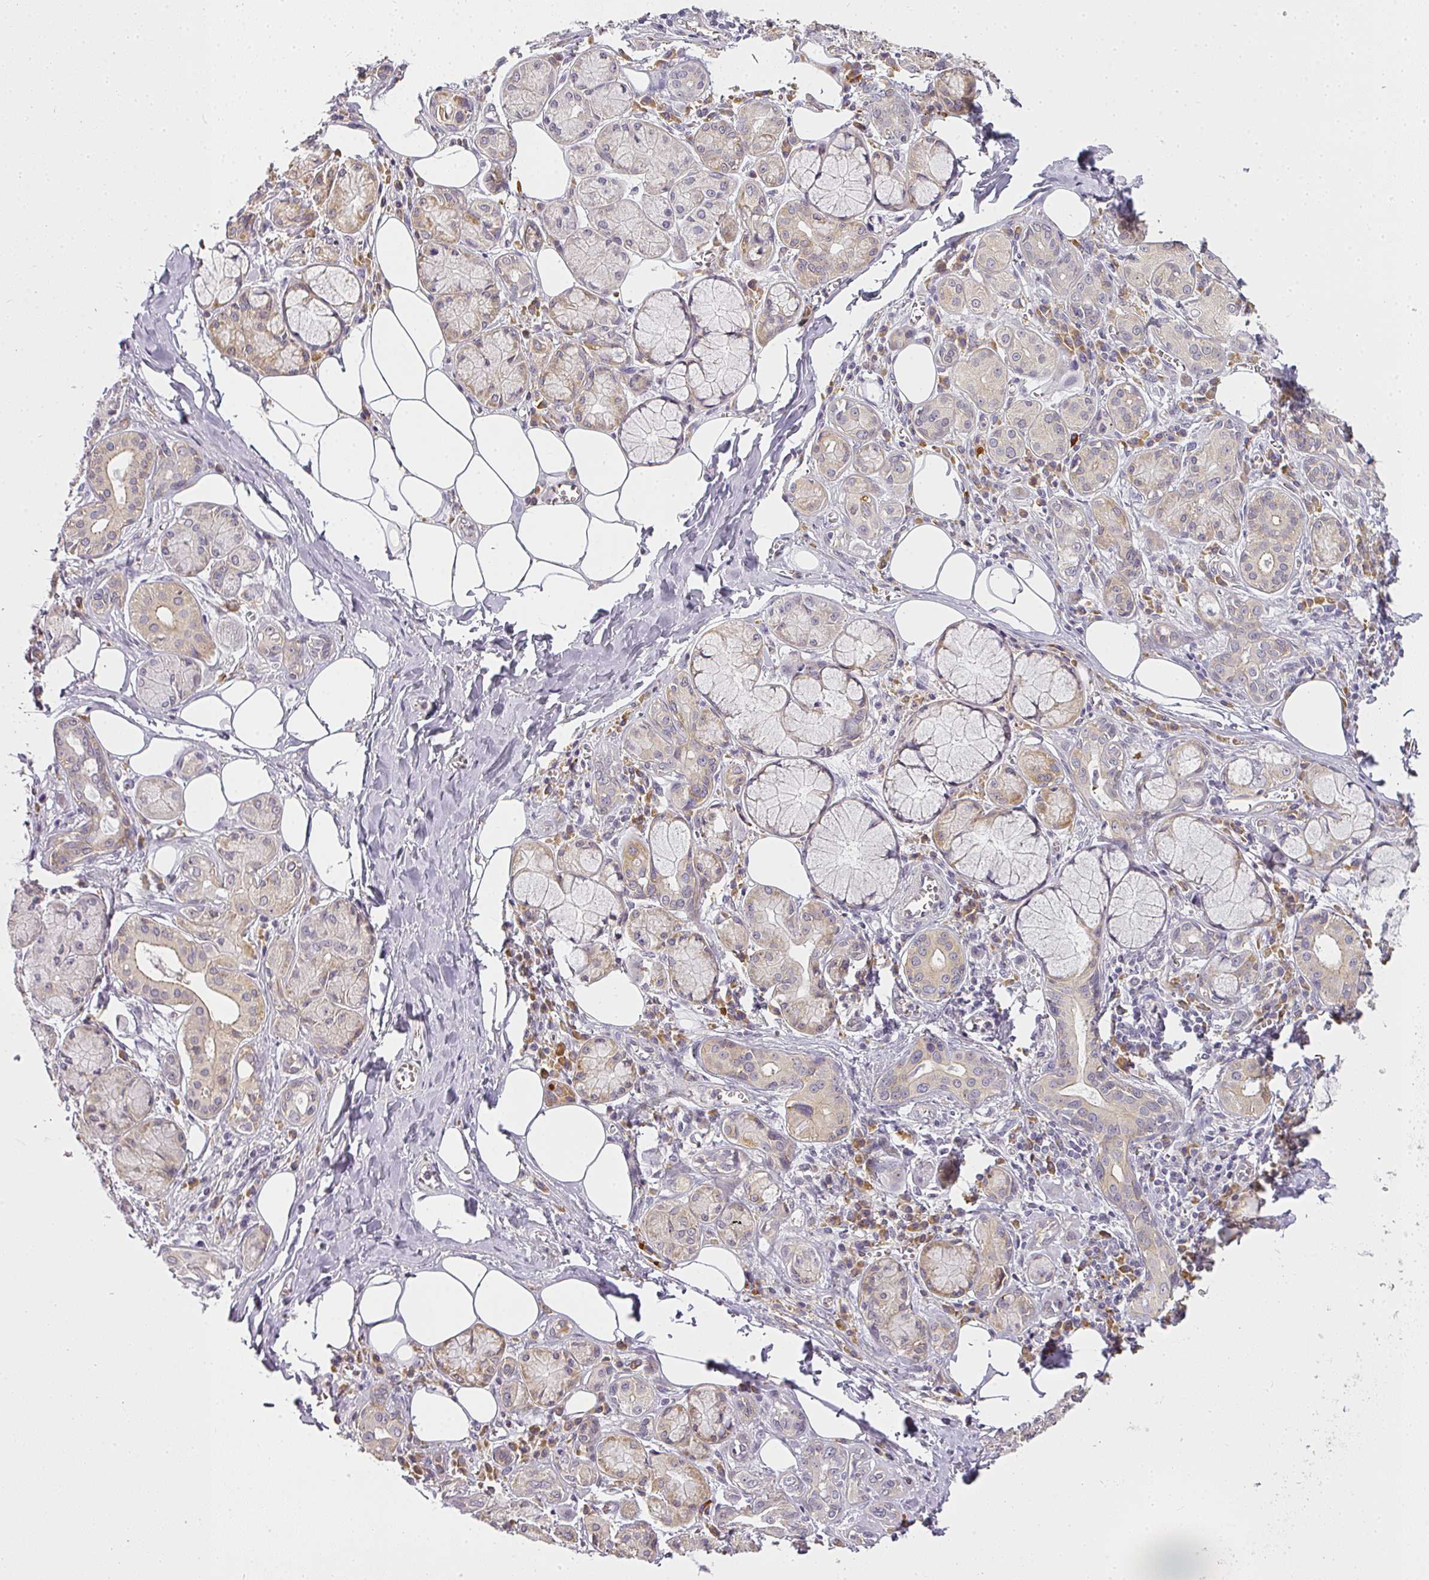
{"staining": {"intensity": "moderate", "quantity": "<25%", "location": "cytoplasmic/membranous"}, "tissue": "salivary gland", "cell_type": "Glandular cells", "image_type": "normal", "snomed": [{"axis": "morphology", "description": "Normal tissue, NOS"}, {"axis": "topography", "description": "Salivary gland"}], "caption": "Immunohistochemical staining of benign human salivary gland displays low levels of moderate cytoplasmic/membranous staining in approximately <25% of glandular cells.", "gene": "MED19", "patient": {"sex": "male", "age": 74}}